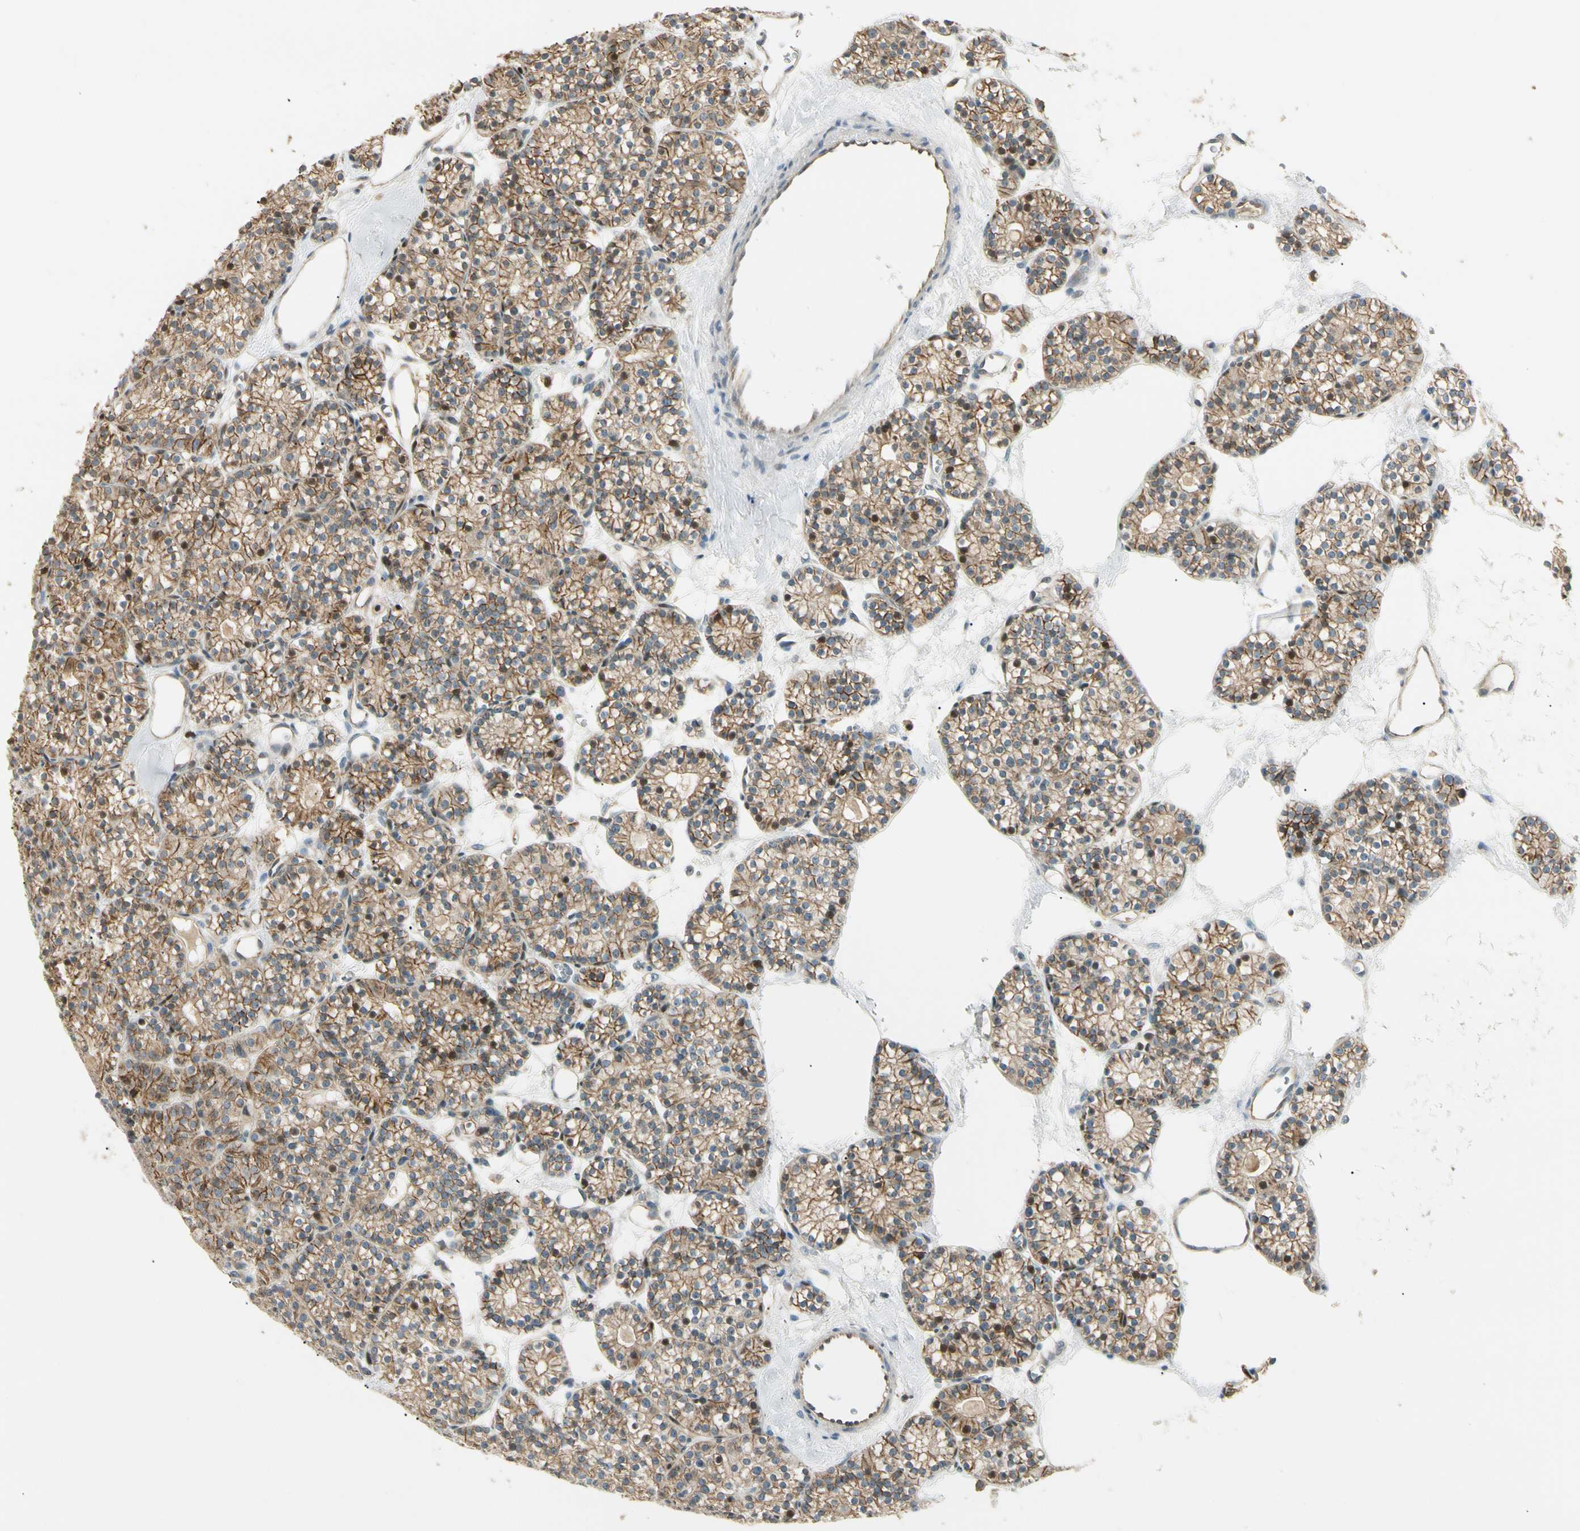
{"staining": {"intensity": "moderate", "quantity": ">75%", "location": "cytoplasmic/membranous"}, "tissue": "parathyroid gland", "cell_type": "Glandular cells", "image_type": "normal", "snomed": [{"axis": "morphology", "description": "Normal tissue, NOS"}, {"axis": "topography", "description": "Parathyroid gland"}], "caption": "This histopathology image displays benign parathyroid gland stained with immunohistochemistry to label a protein in brown. The cytoplasmic/membranous of glandular cells show moderate positivity for the protein. Nuclei are counter-stained blue.", "gene": "P3H2", "patient": {"sex": "female", "age": 64}}